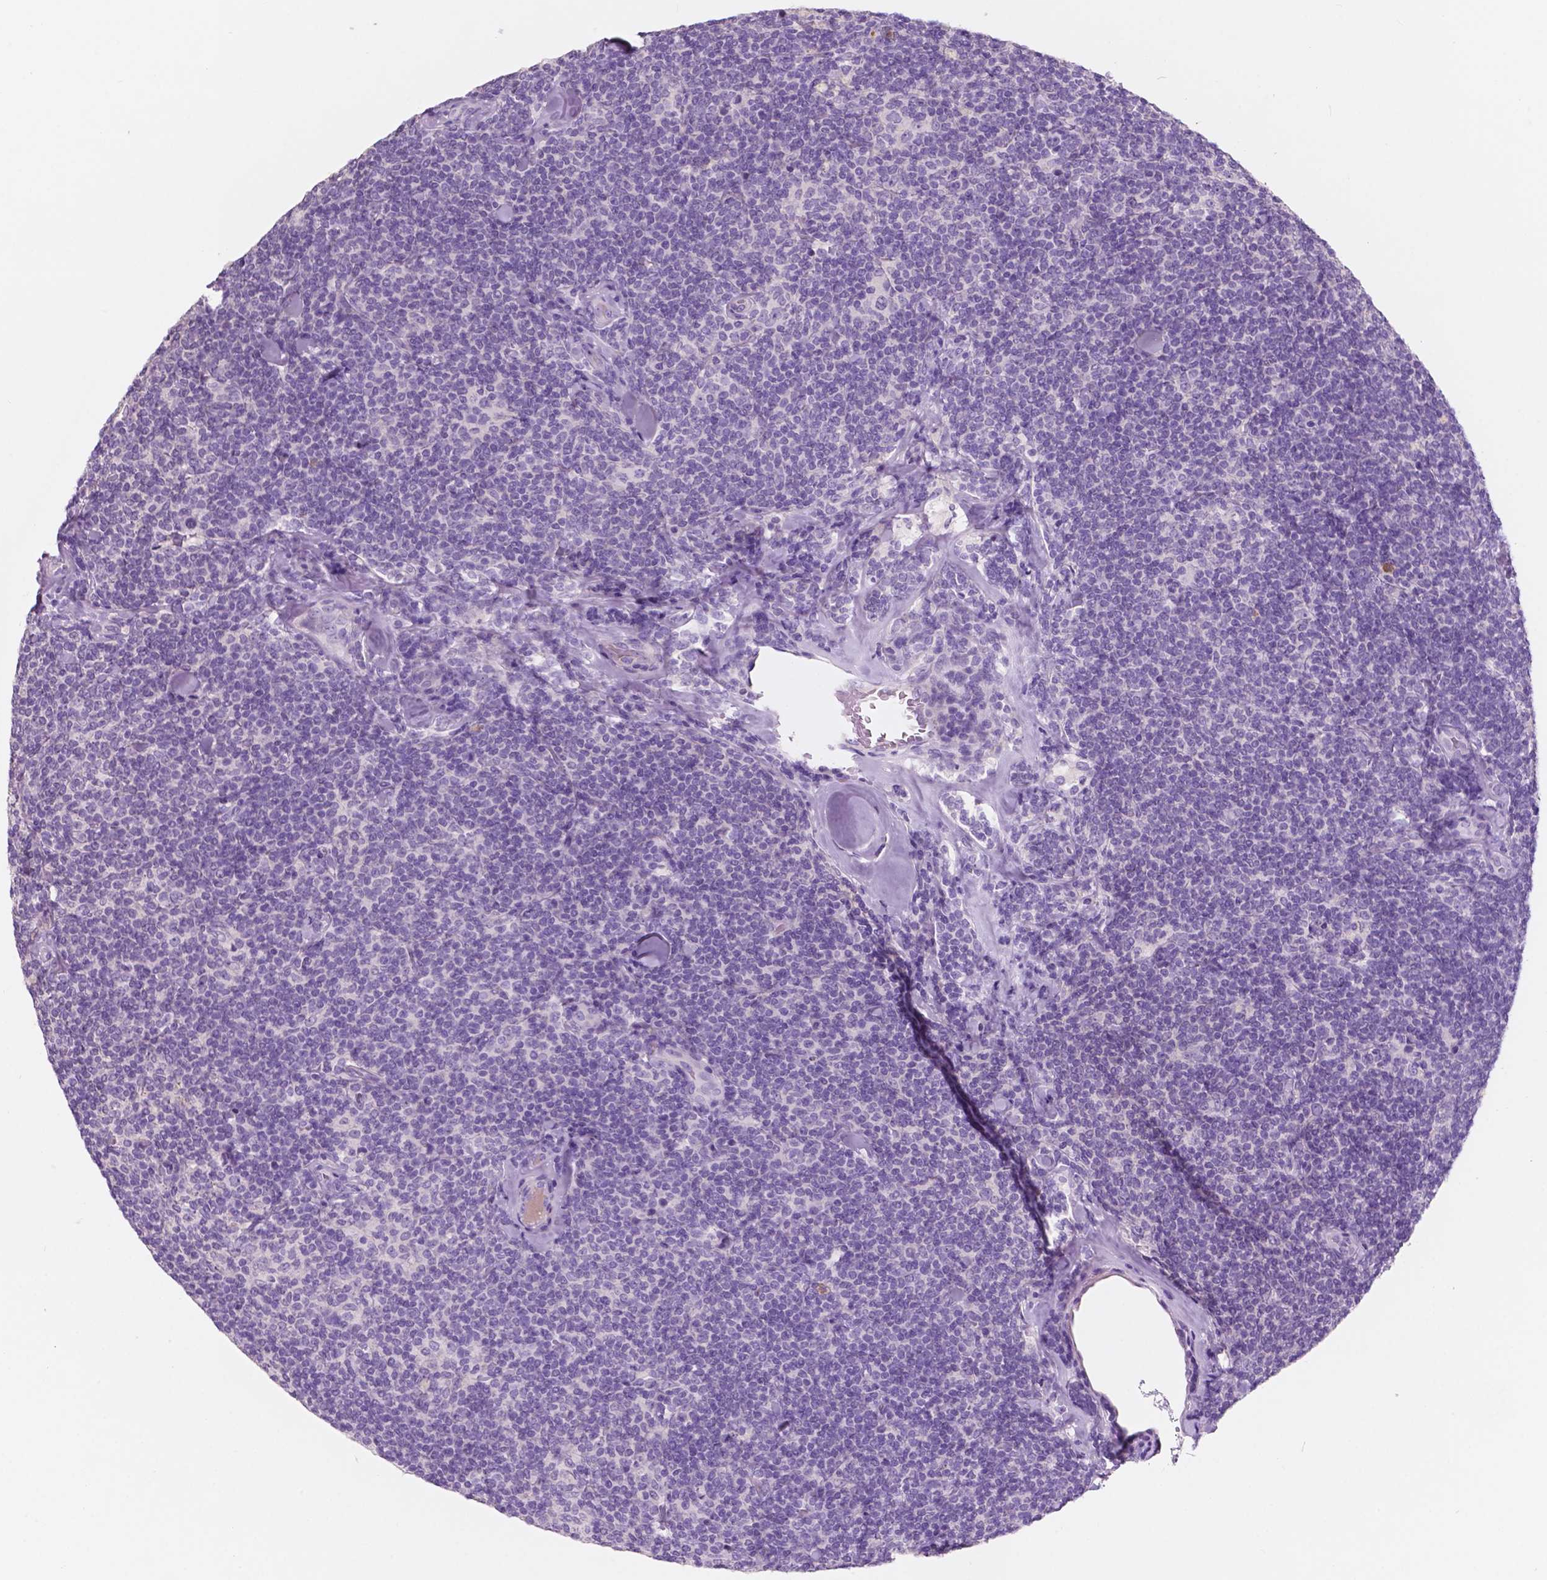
{"staining": {"intensity": "negative", "quantity": "none", "location": "none"}, "tissue": "lymphoma", "cell_type": "Tumor cells", "image_type": "cancer", "snomed": [{"axis": "morphology", "description": "Malignant lymphoma, non-Hodgkin's type, Low grade"}, {"axis": "topography", "description": "Lymph node"}], "caption": "This photomicrograph is of lymphoma stained with IHC to label a protein in brown with the nuclei are counter-stained blue. There is no positivity in tumor cells.", "gene": "CUZD1", "patient": {"sex": "female", "age": 56}}